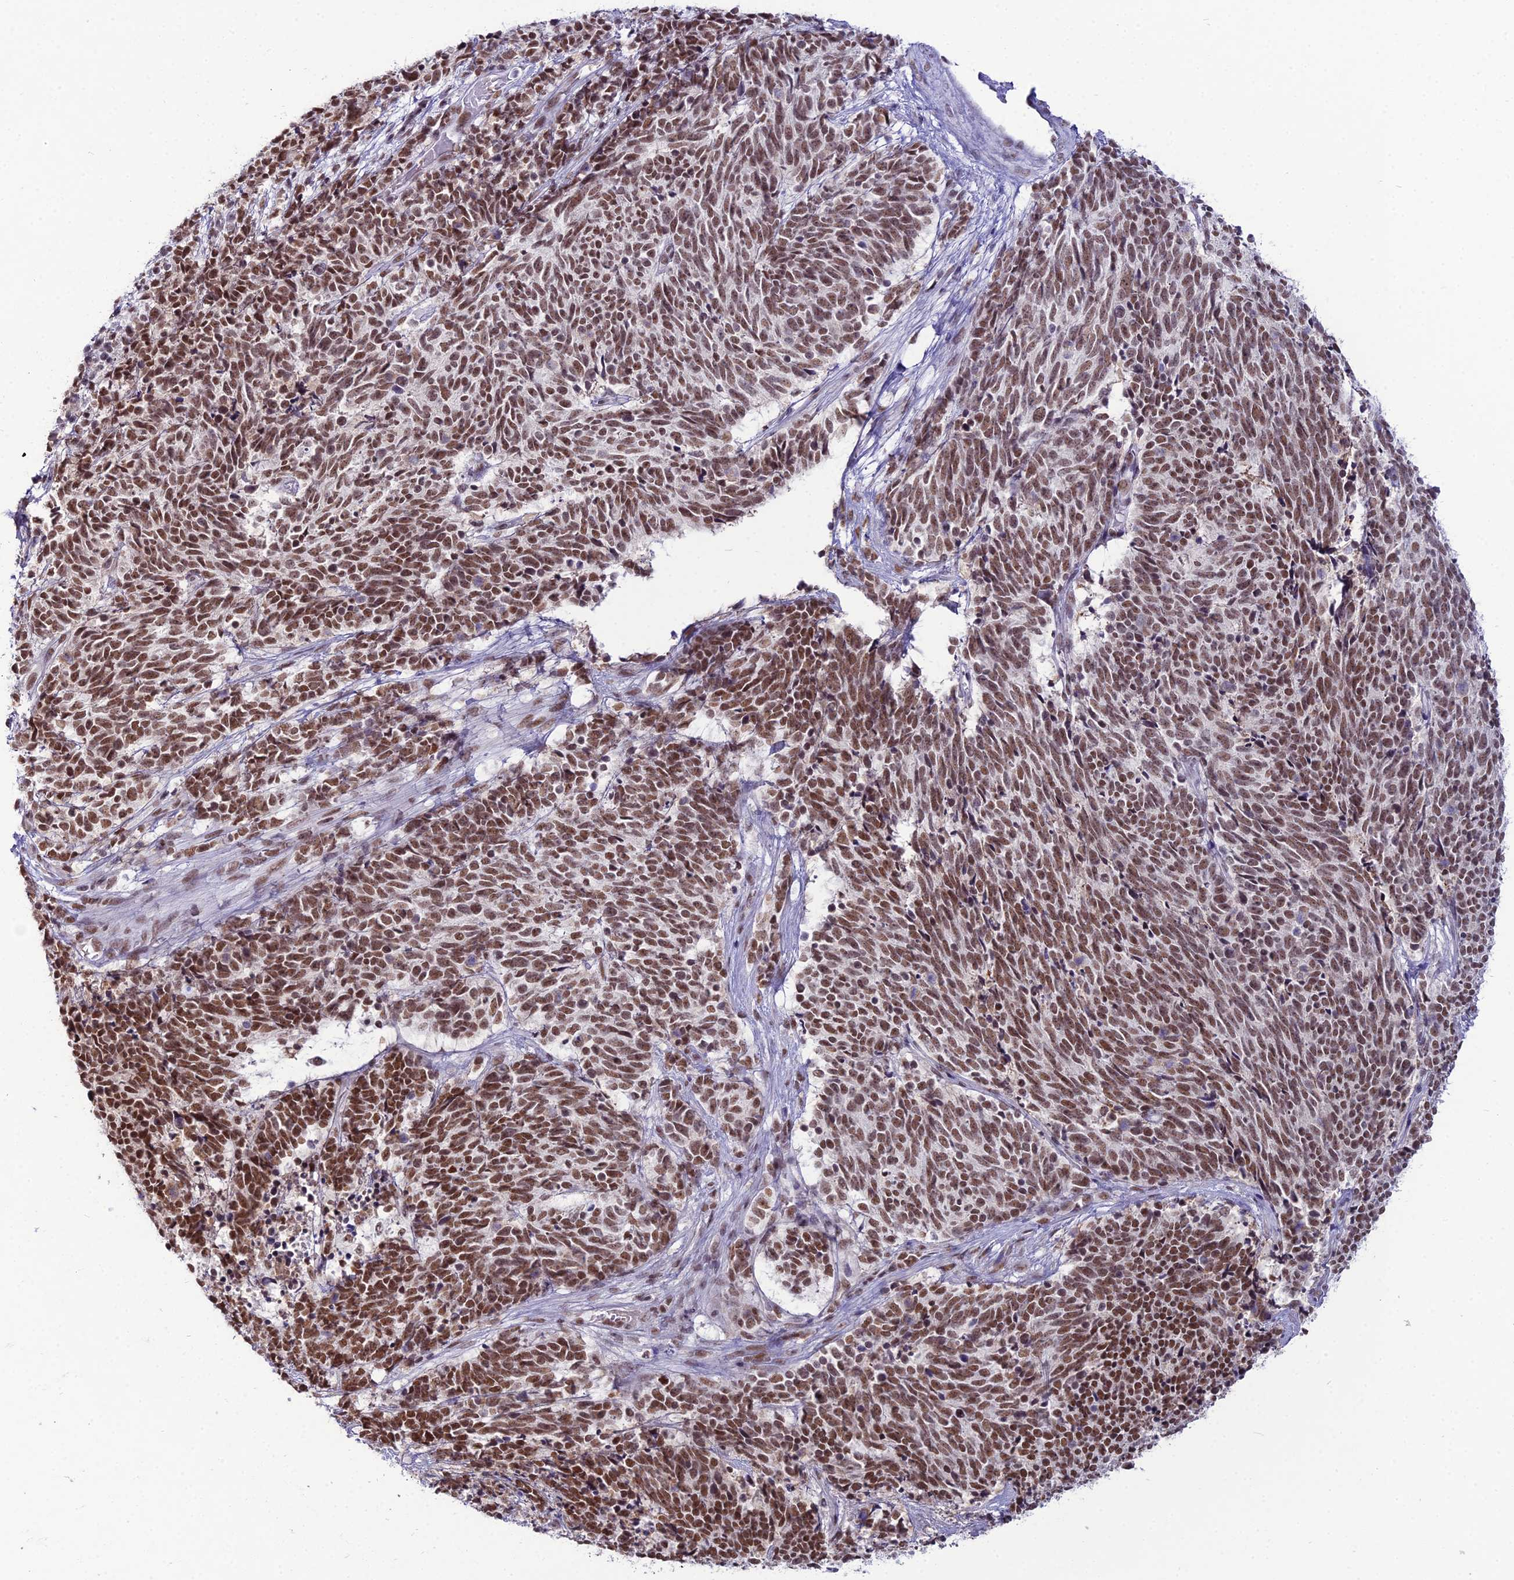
{"staining": {"intensity": "moderate", "quantity": ">75%", "location": "nuclear"}, "tissue": "cervical cancer", "cell_type": "Tumor cells", "image_type": "cancer", "snomed": [{"axis": "morphology", "description": "Squamous cell carcinoma, NOS"}, {"axis": "topography", "description": "Cervix"}], "caption": "Cervical cancer stained with immunohistochemistry shows moderate nuclear expression in about >75% of tumor cells. Nuclei are stained in blue.", "gene": "RBM12", "patient": {"sex": "female", "age": 29}}